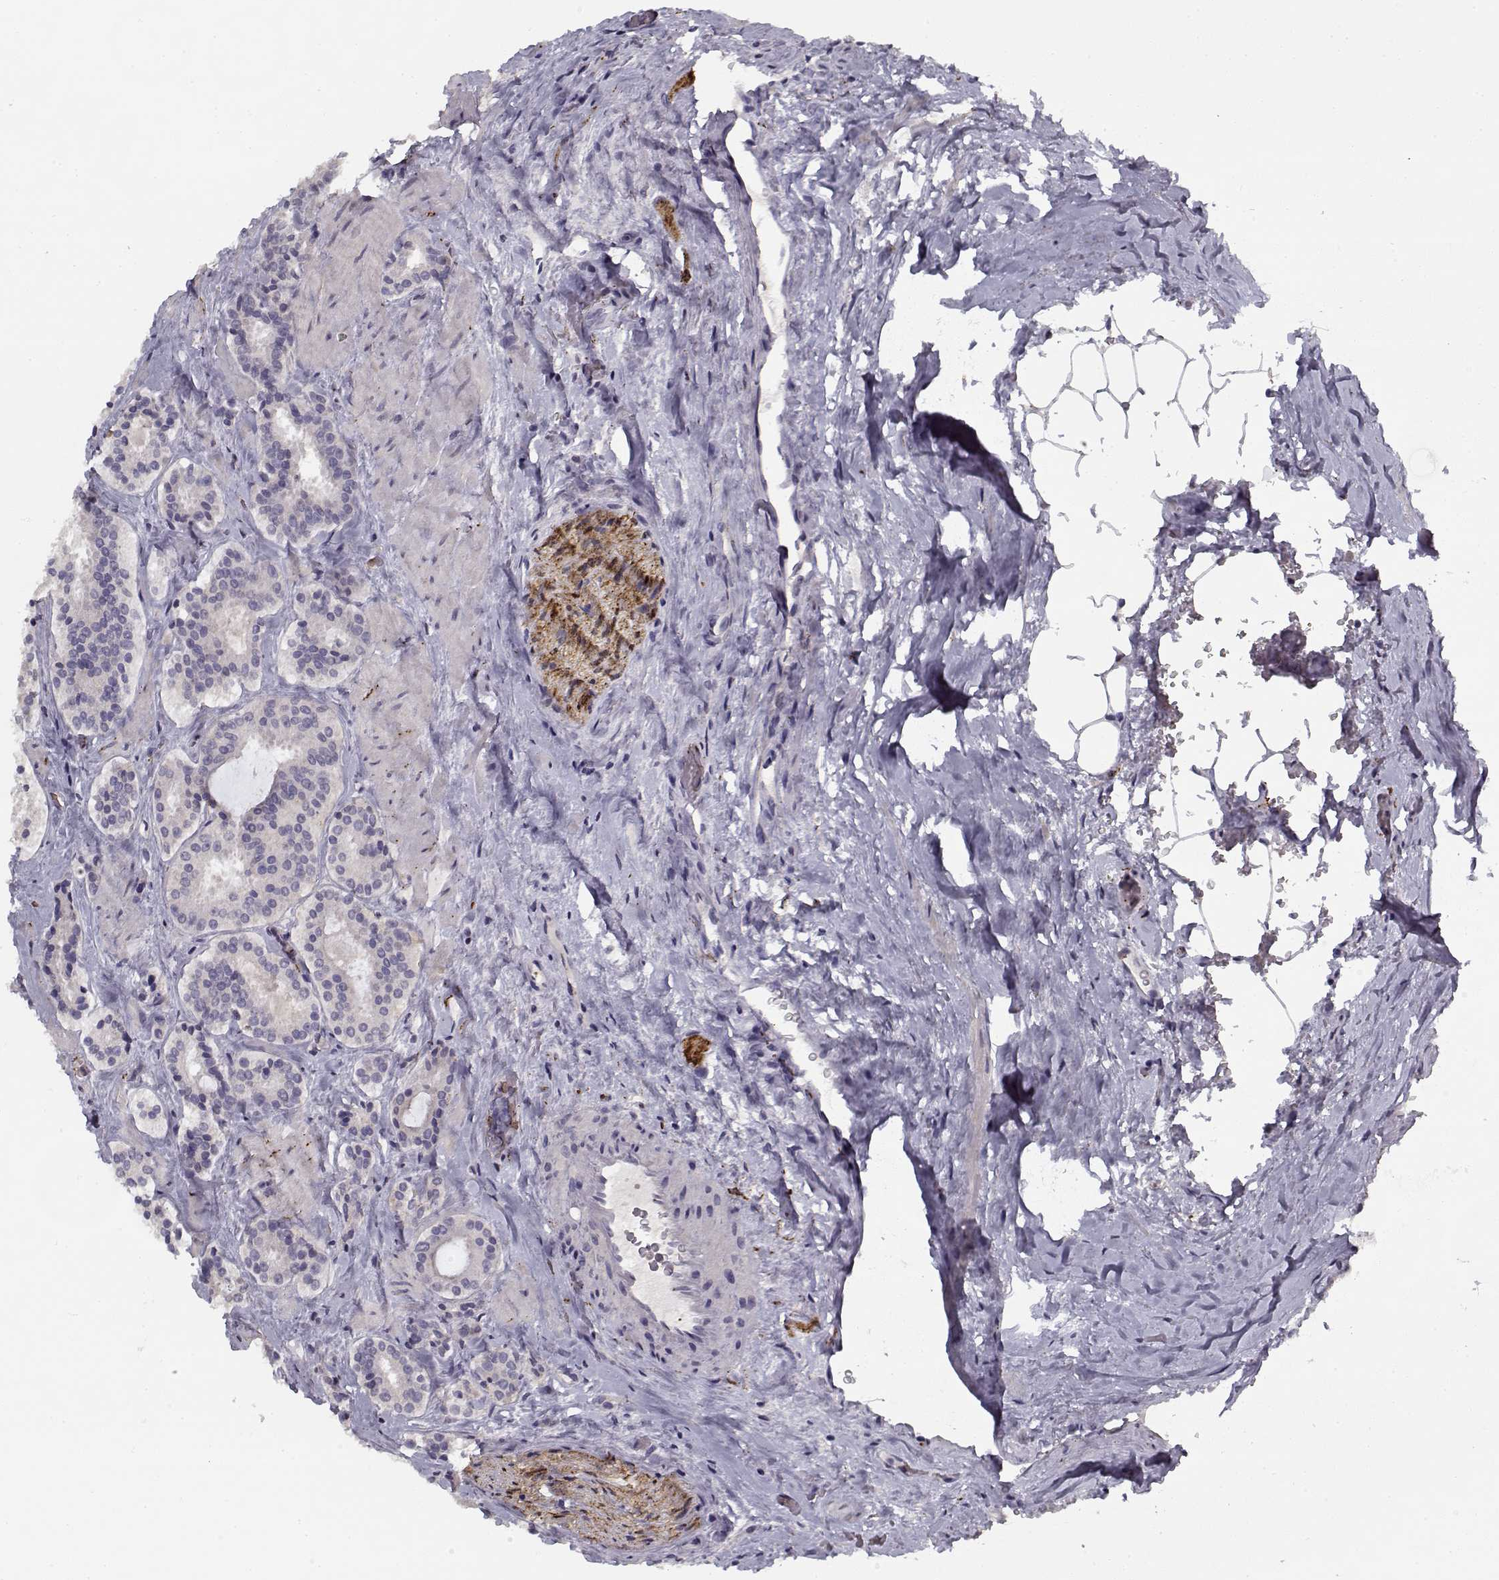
{"staining": {"intensity": "negative", "quantity": "none", "location": "none"}, "tissue": "prostate cancer", "cell_type": "Tumor cells", "image_type": "cancer", "snomed": [{"axis": "morphology", "description": "Adenocarcinoma, NOS"}, {"axis": "morphology", "description": "Adenocarcinoma, High grade"}, {"axis": "topography", "description": "Prostate"}], "caption": "An immunohistochemistry (IHC) photomicrograph of prostate cancer is shown. There is no staining in tumor cells of prostate cancer.", "gene": "SNCA", "patient": {"sex": "male", "age": 62}}